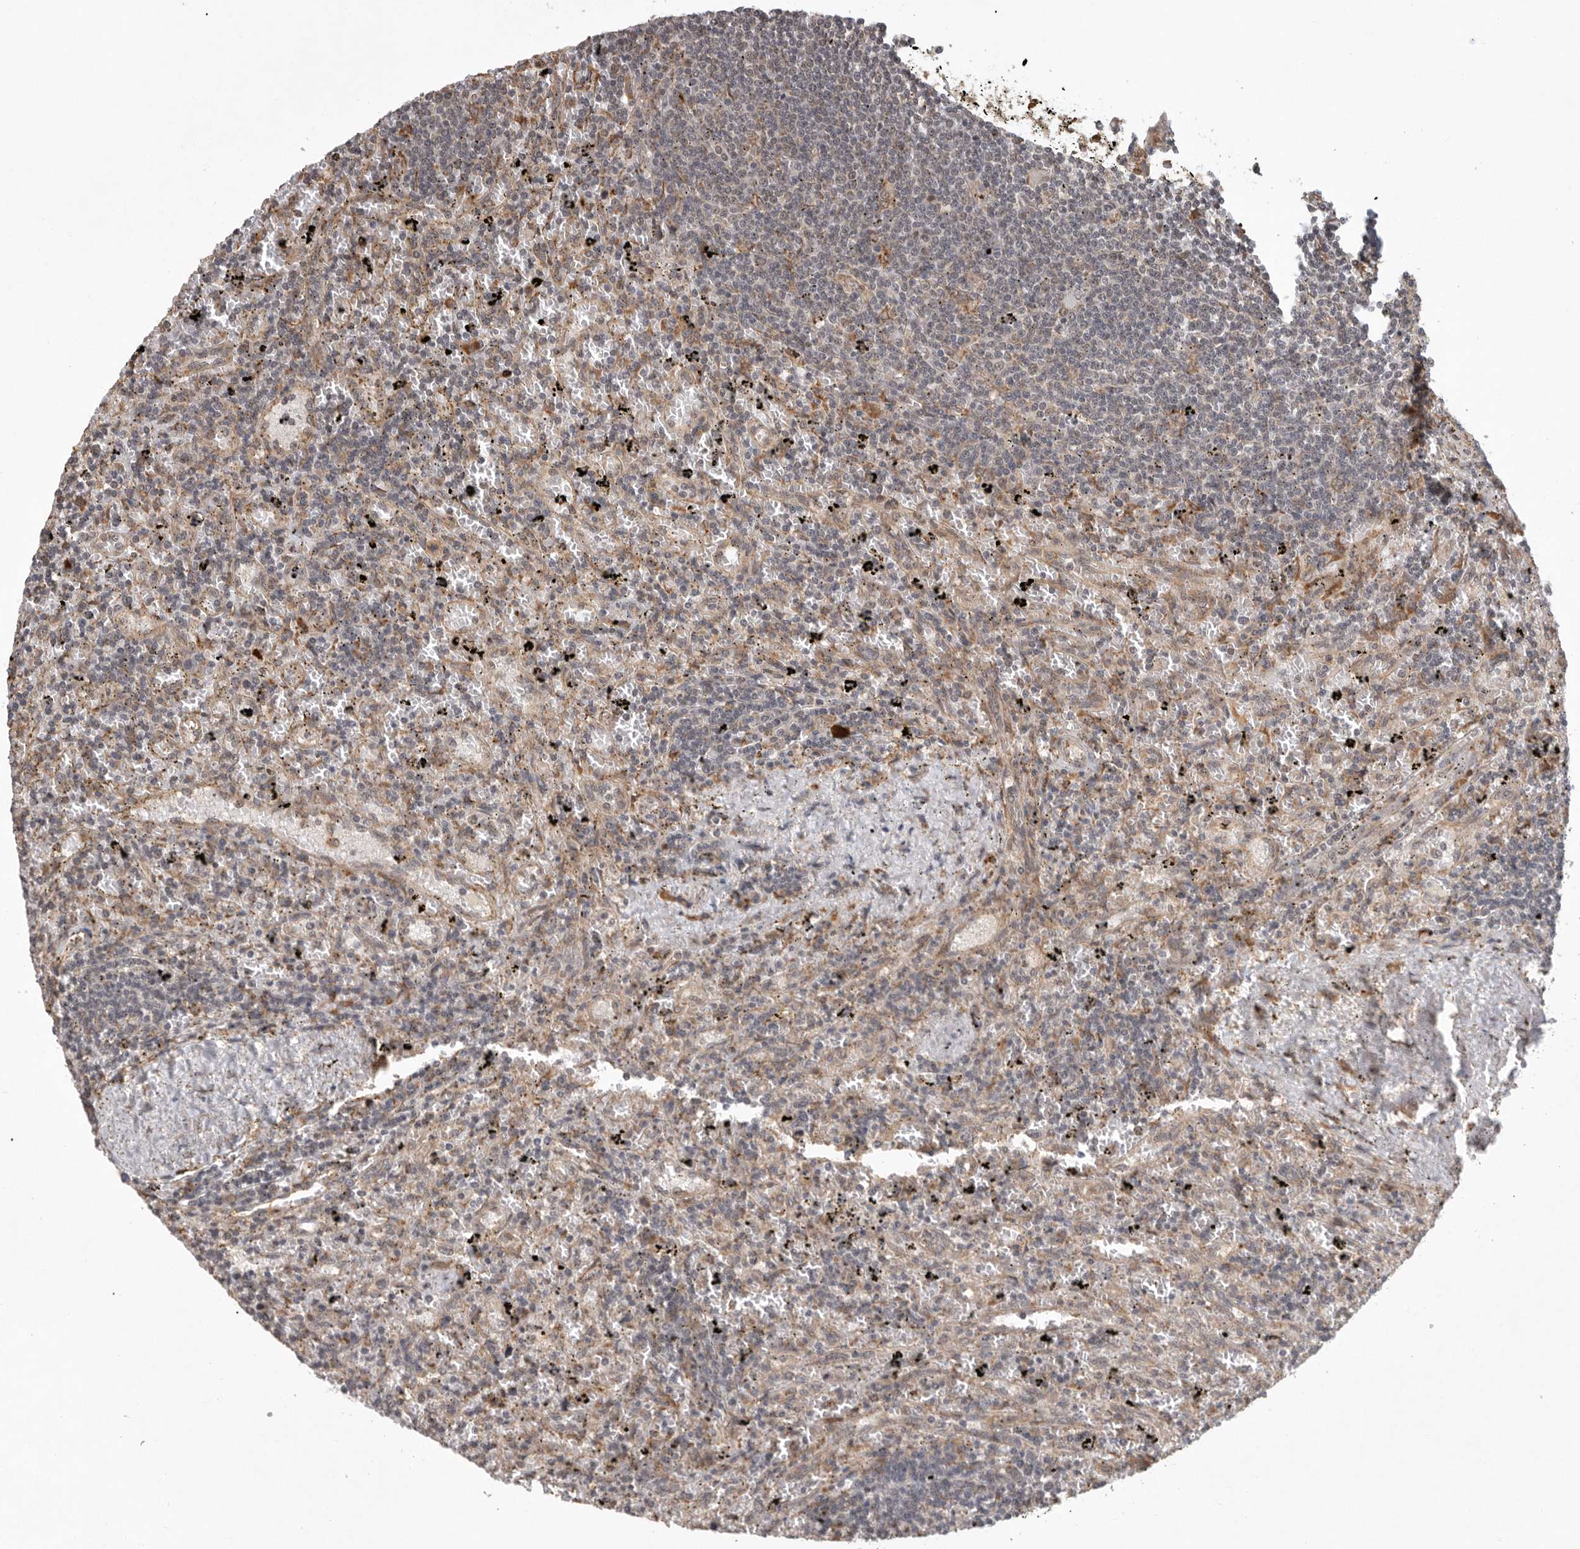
{"staining": {"intensity": "negative", "quantity": "none", "location": "none"}, "tissue": "lymphoma", "cell_type": "Tumor cells", "image_type": "cancer", "snomed": [{"axis": "morphology", "description": "Malignant lymphoma, non-Hodgkin's type, Low grade"}, {"axis": "topography", "description": "Spleen"}], "caption": "The histopathology image shows no staining of tumor cells in low-grade malignant lymphoma, non-Hodgkin's type.", "gene": "ZNF83", "patient": {"sex": "male", "age": 76}}